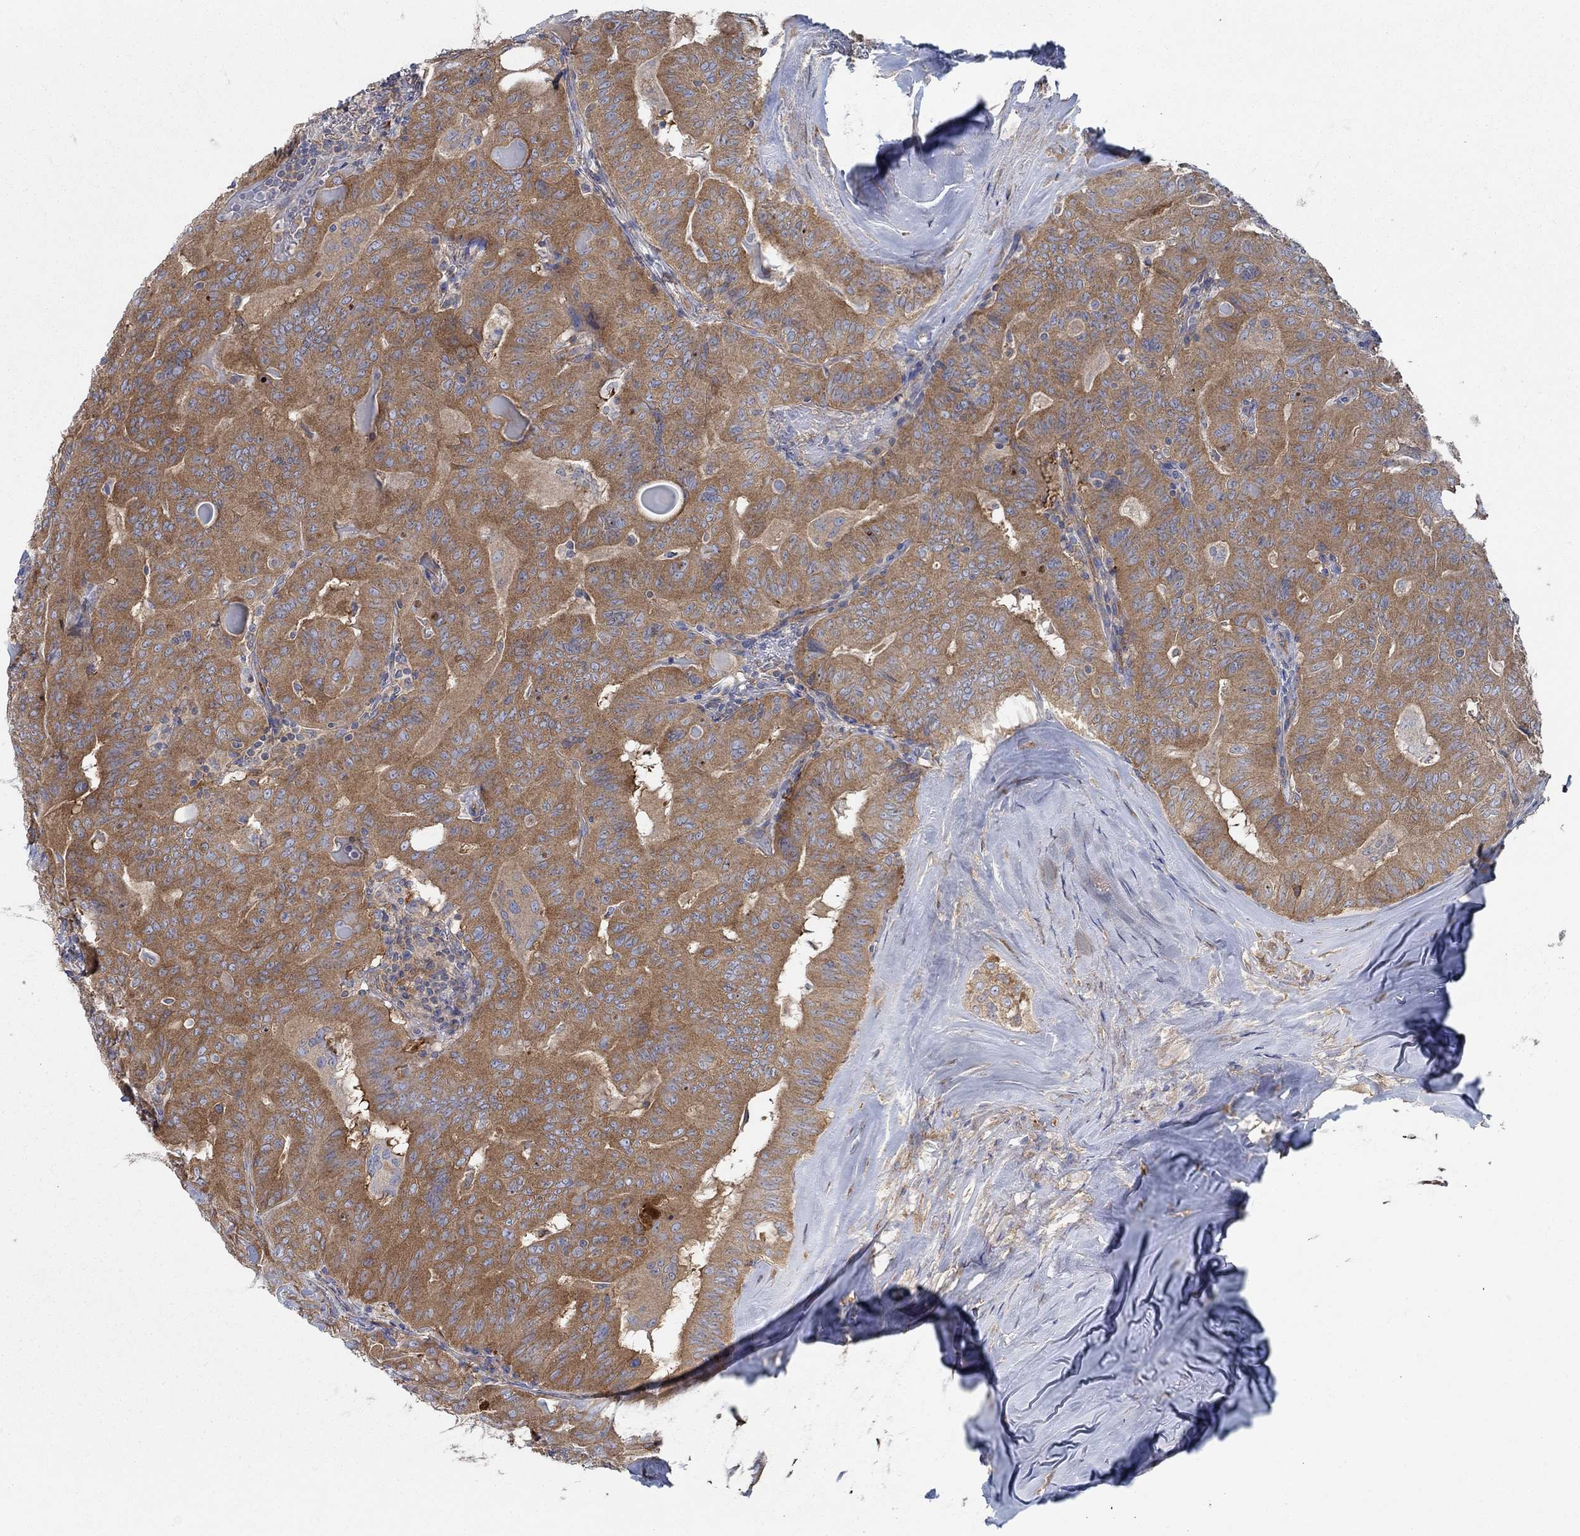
{"staining": {"intensity": "strong", "quantity": ">75%", "location": "cytoplasmic/membranous"}, "tissue": "thyroid cancer", "cell_type": "Tumor cells", "image_type": "cancer", "snomed": [{"axis": "morphology", "description": "Papillary adenocarcinoma, NOS"}, {"axis": "topography", "description": "Thyroid gland"}], "caption": "A high amount of strong cytoplasmic/membranous expression is present in approximately >75% of tumor cells in papillary adenocarcinoma (thyroid) tissue.", "gene": "SPAG9", "patient": {"sex": "female", "age": 68}}